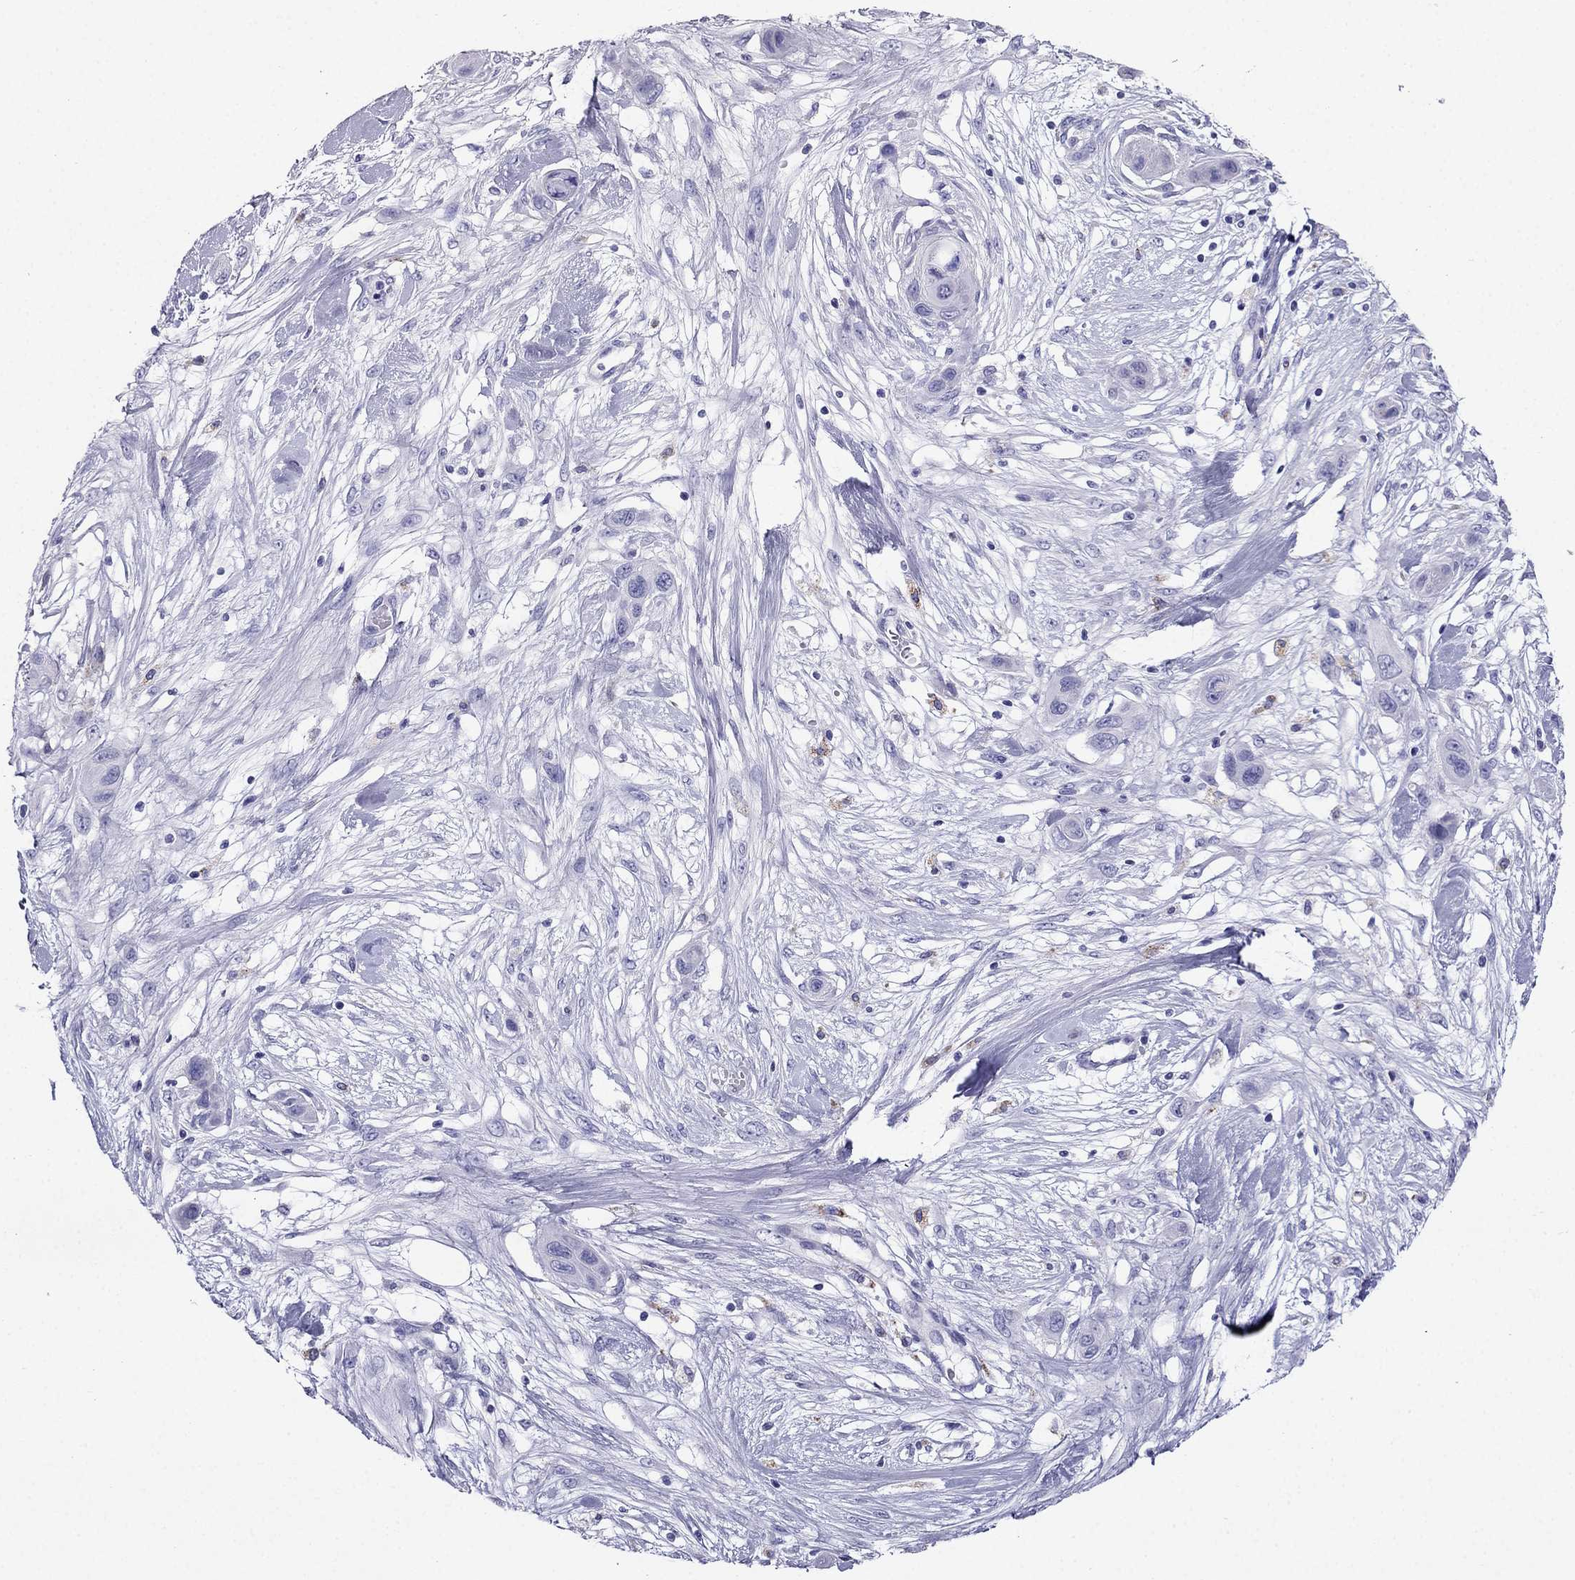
{"staining": {"intensity": "negative", "quantity": "none", "location": "none"}, "tissue": "skin cancer", "cell_type": "Tumor cells", "image_type": "cancer", "snomed": [{"axis": "morphology", "description": "Squamous cell carcinoma, NOS"}, {"axis": "topography", "description": "Skin"}], "caption": "DAB immunohistochemical staining of human skin cancer exhibits no significant positivity in tumor cells.", "gene": "PTH", "patient": {"sex": "male", "age": 79}}